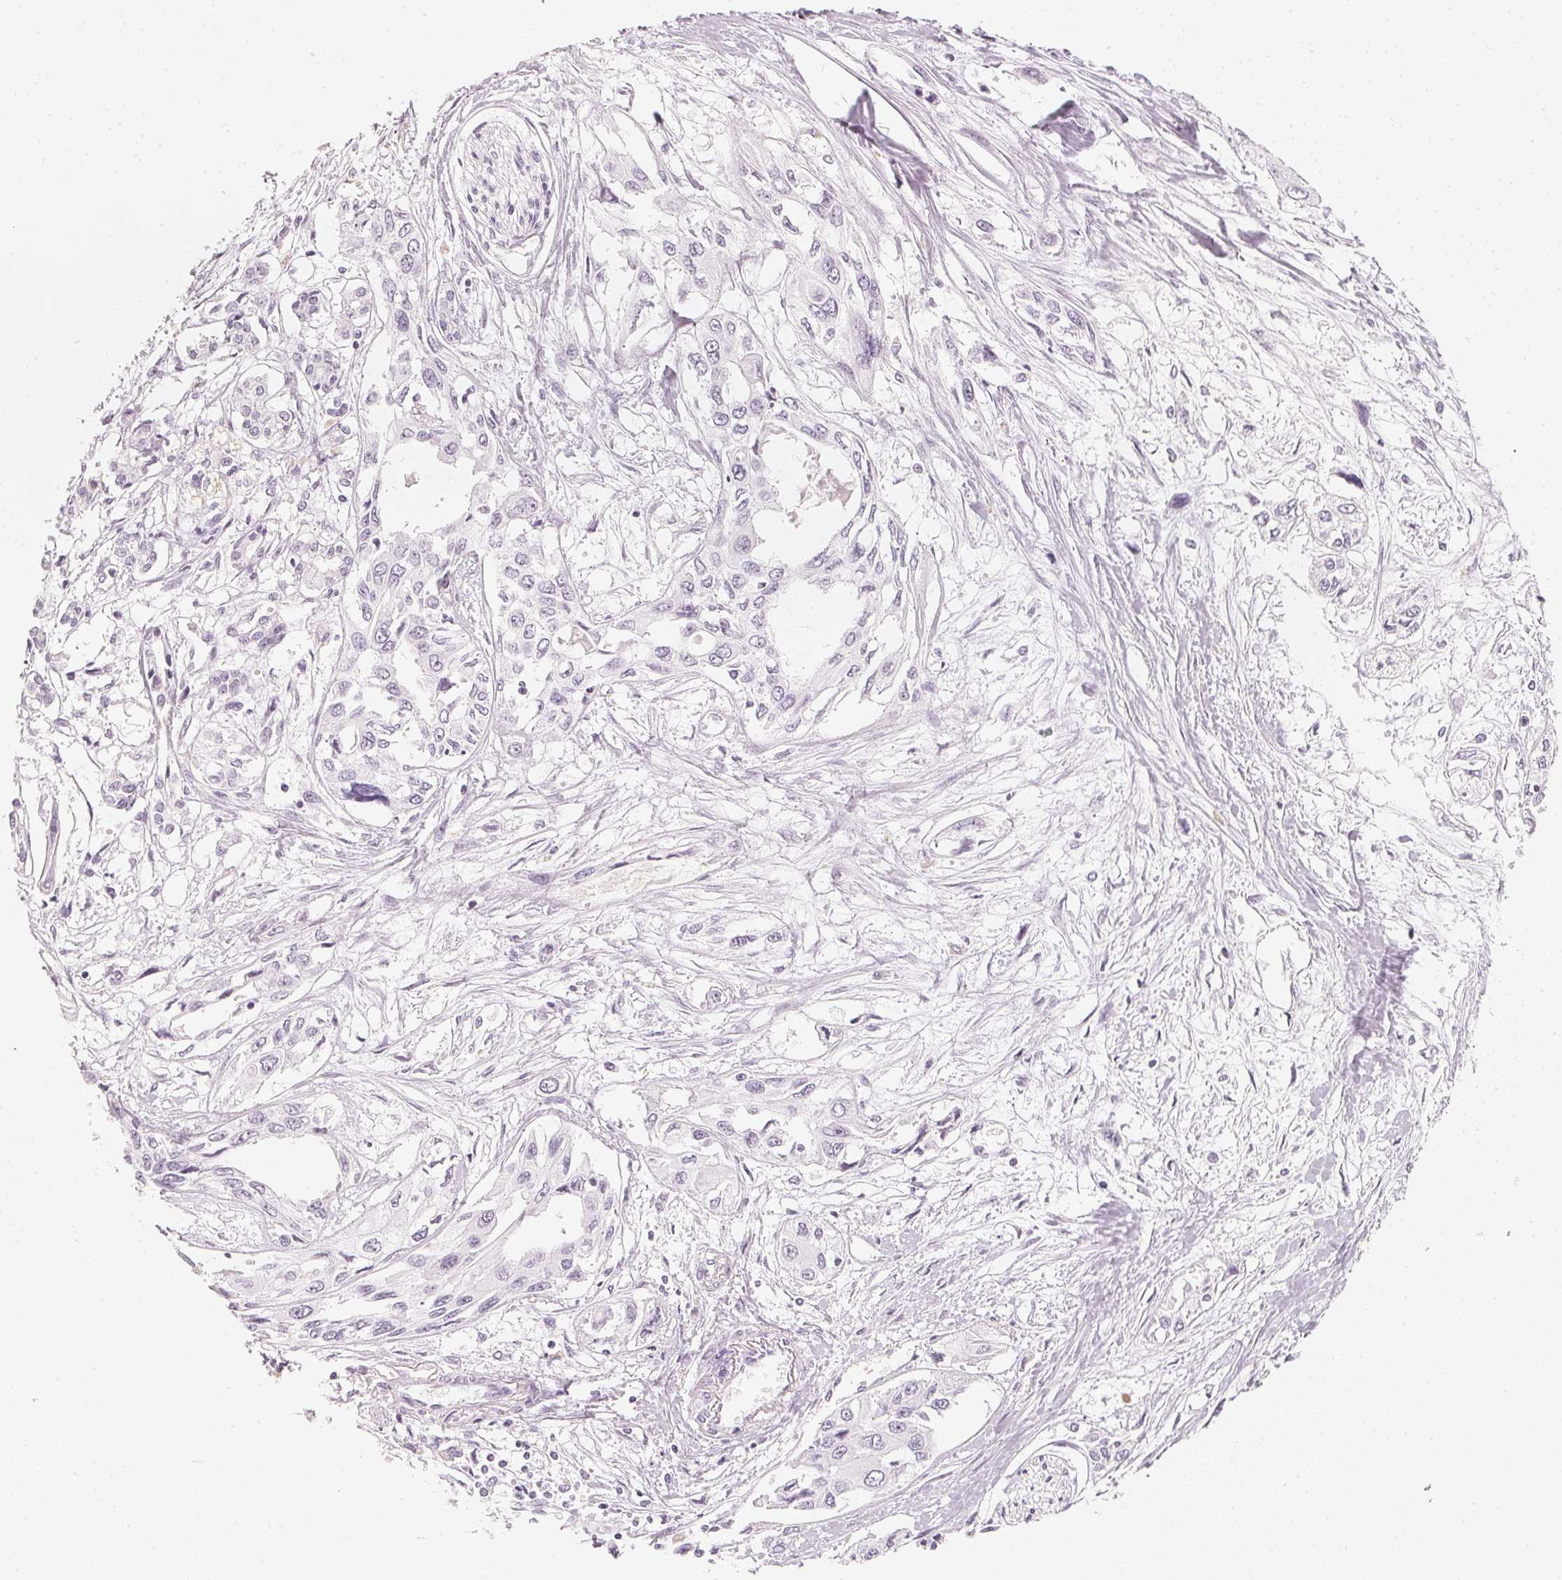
{"staining": {"intensity": "negative", "quantity": "none", "location": "none"}, "tissue": "pancreatic cancer", "cell_type": "Tumor cells", "image_type": "cancer", "snomed": [{"axis": "morphology", "description": "Adenocarcinoma, NOS"}, {"axis": "topography", "description": "Pancreas"}], "caption": "Pancreatic adenocarcinoma was stained to show a protein in brown. There is no significant expression in tumor cells. (DAB immunohistochemistry (IHC) with hematoxylin counter stain).", "gene": "SLC22A8", "patient": {"sex": "female", "age": 55}}